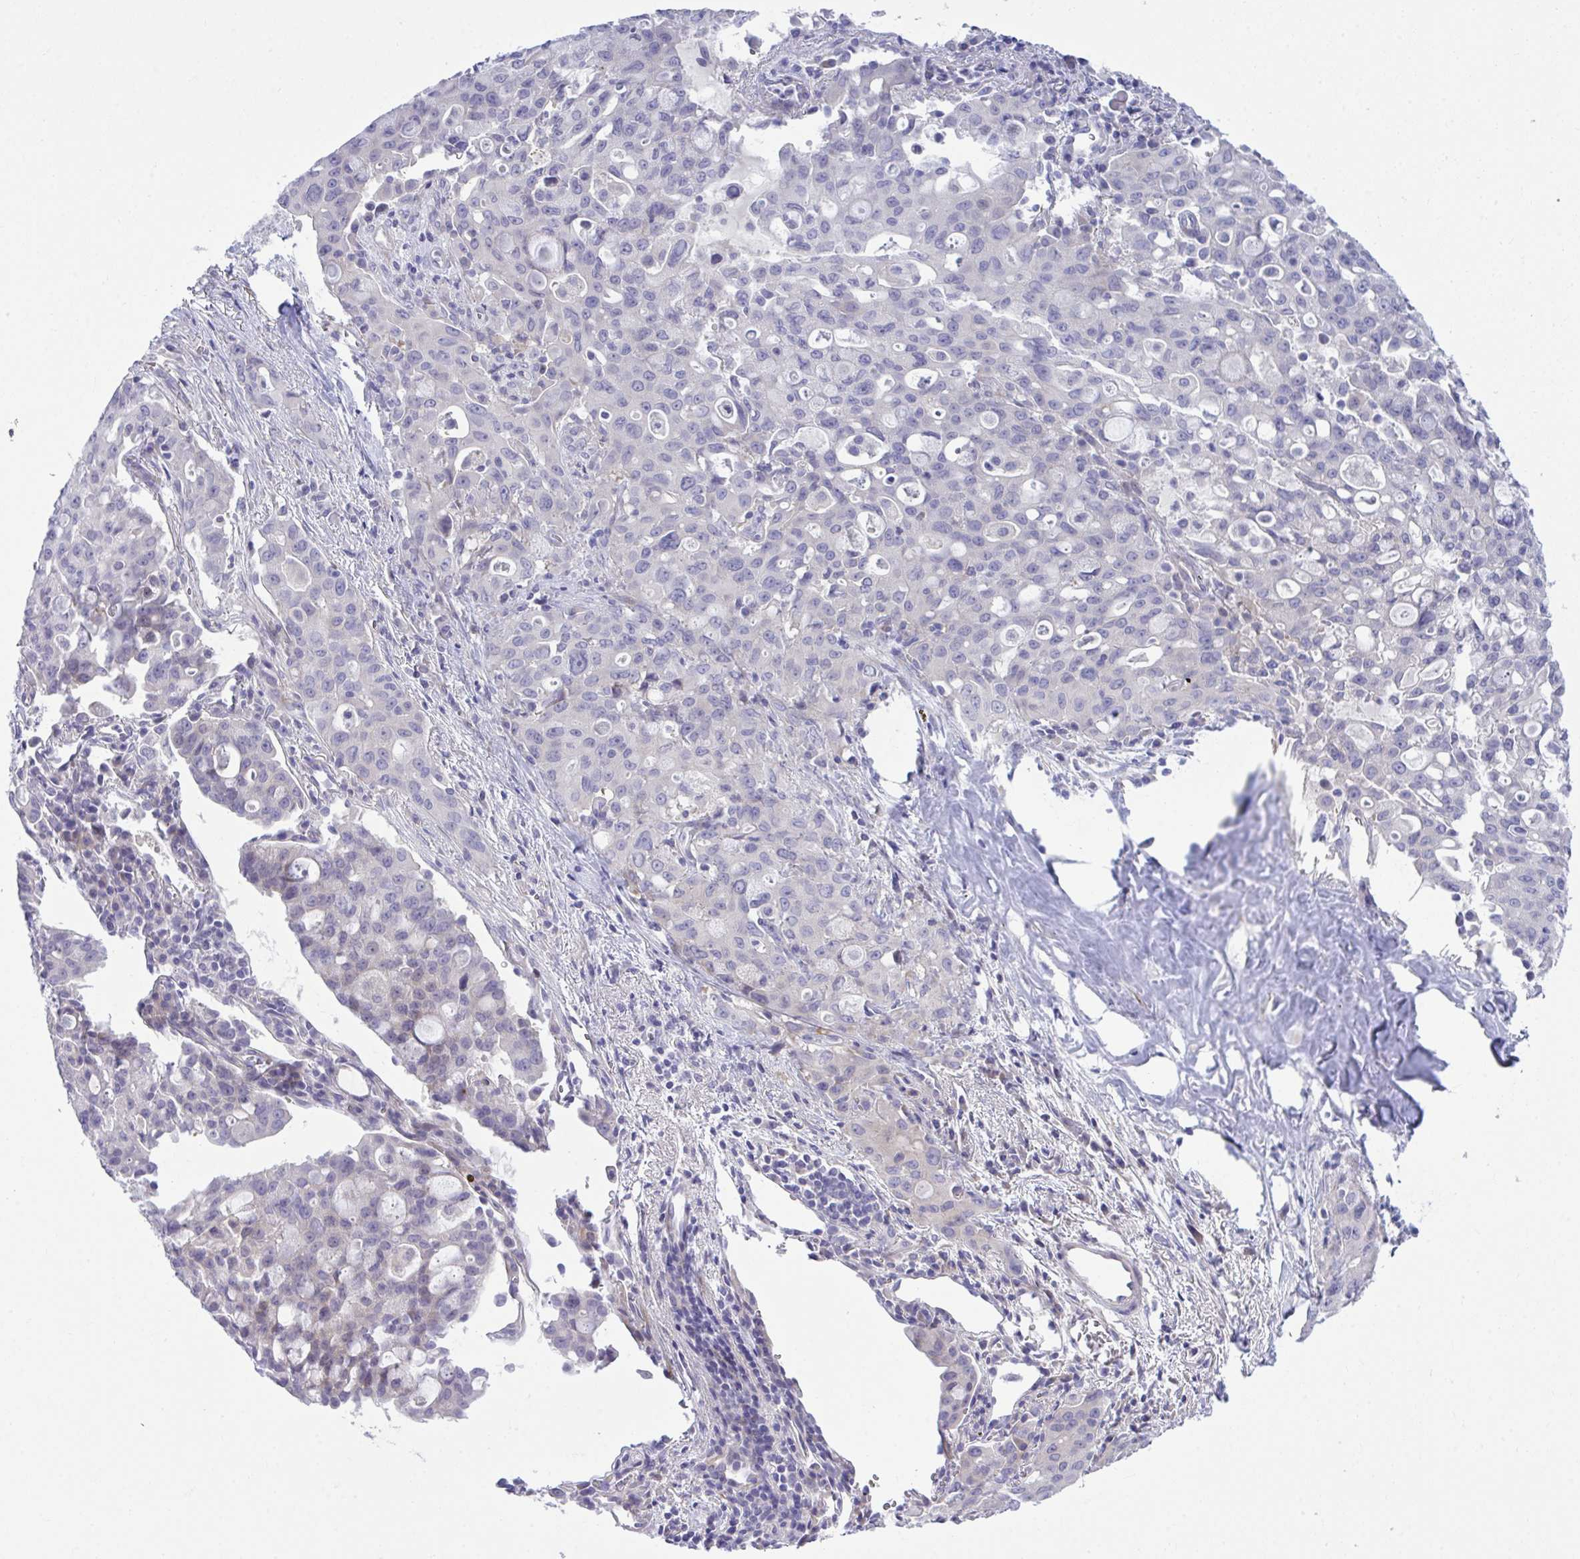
{"staining": {"intensity": "negative", "quantity": "none", "location": "none"}, "tissue": "lung cancer", "cell_type": "Tumor cells", "image_type": "cancer", "snomed": [{"axis": "morphology", "description": "Adenocarcinoma, NOS"}, {"axis": "topography", "description": "Lung"}], "caption": "Micrograph shows no significant protein staining in tumor cells of lung cancer.", "gene": "MED9", "patient": {"sex": "female", "age": 44}}